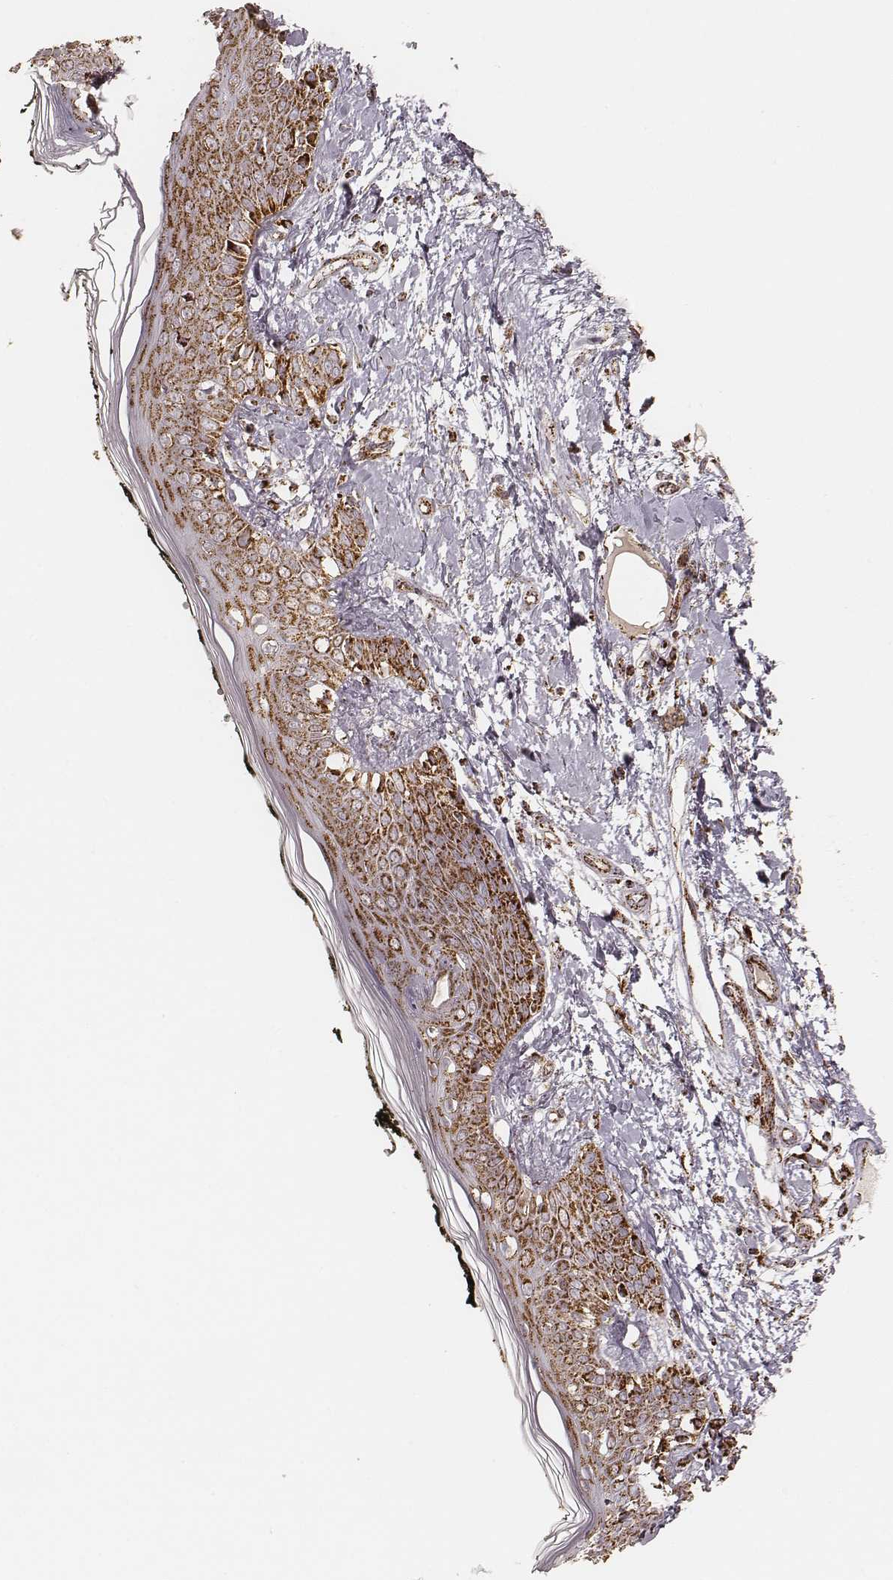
{"staining": {"intensity": "moderate", "quantity": ">75%", "location": "cytoplasmic/membranous"}, "tissue": "skin", "cell_type": "Fibroblasts", "image_type": "normal", "snomed": [{"axis": "morphology", "description": "Normal tissue, NOS"}, {"axis": "topography", "description": "Skin"}], "caption": "This photomicrograph reveals immunohistochemistry staining of unremarkable skin, with medium moderate cytoplasmic/membranous expression in approximately >75% of fibroblasts.", "gene": "CS", "patient": {"sex": "male", "age": 76}}